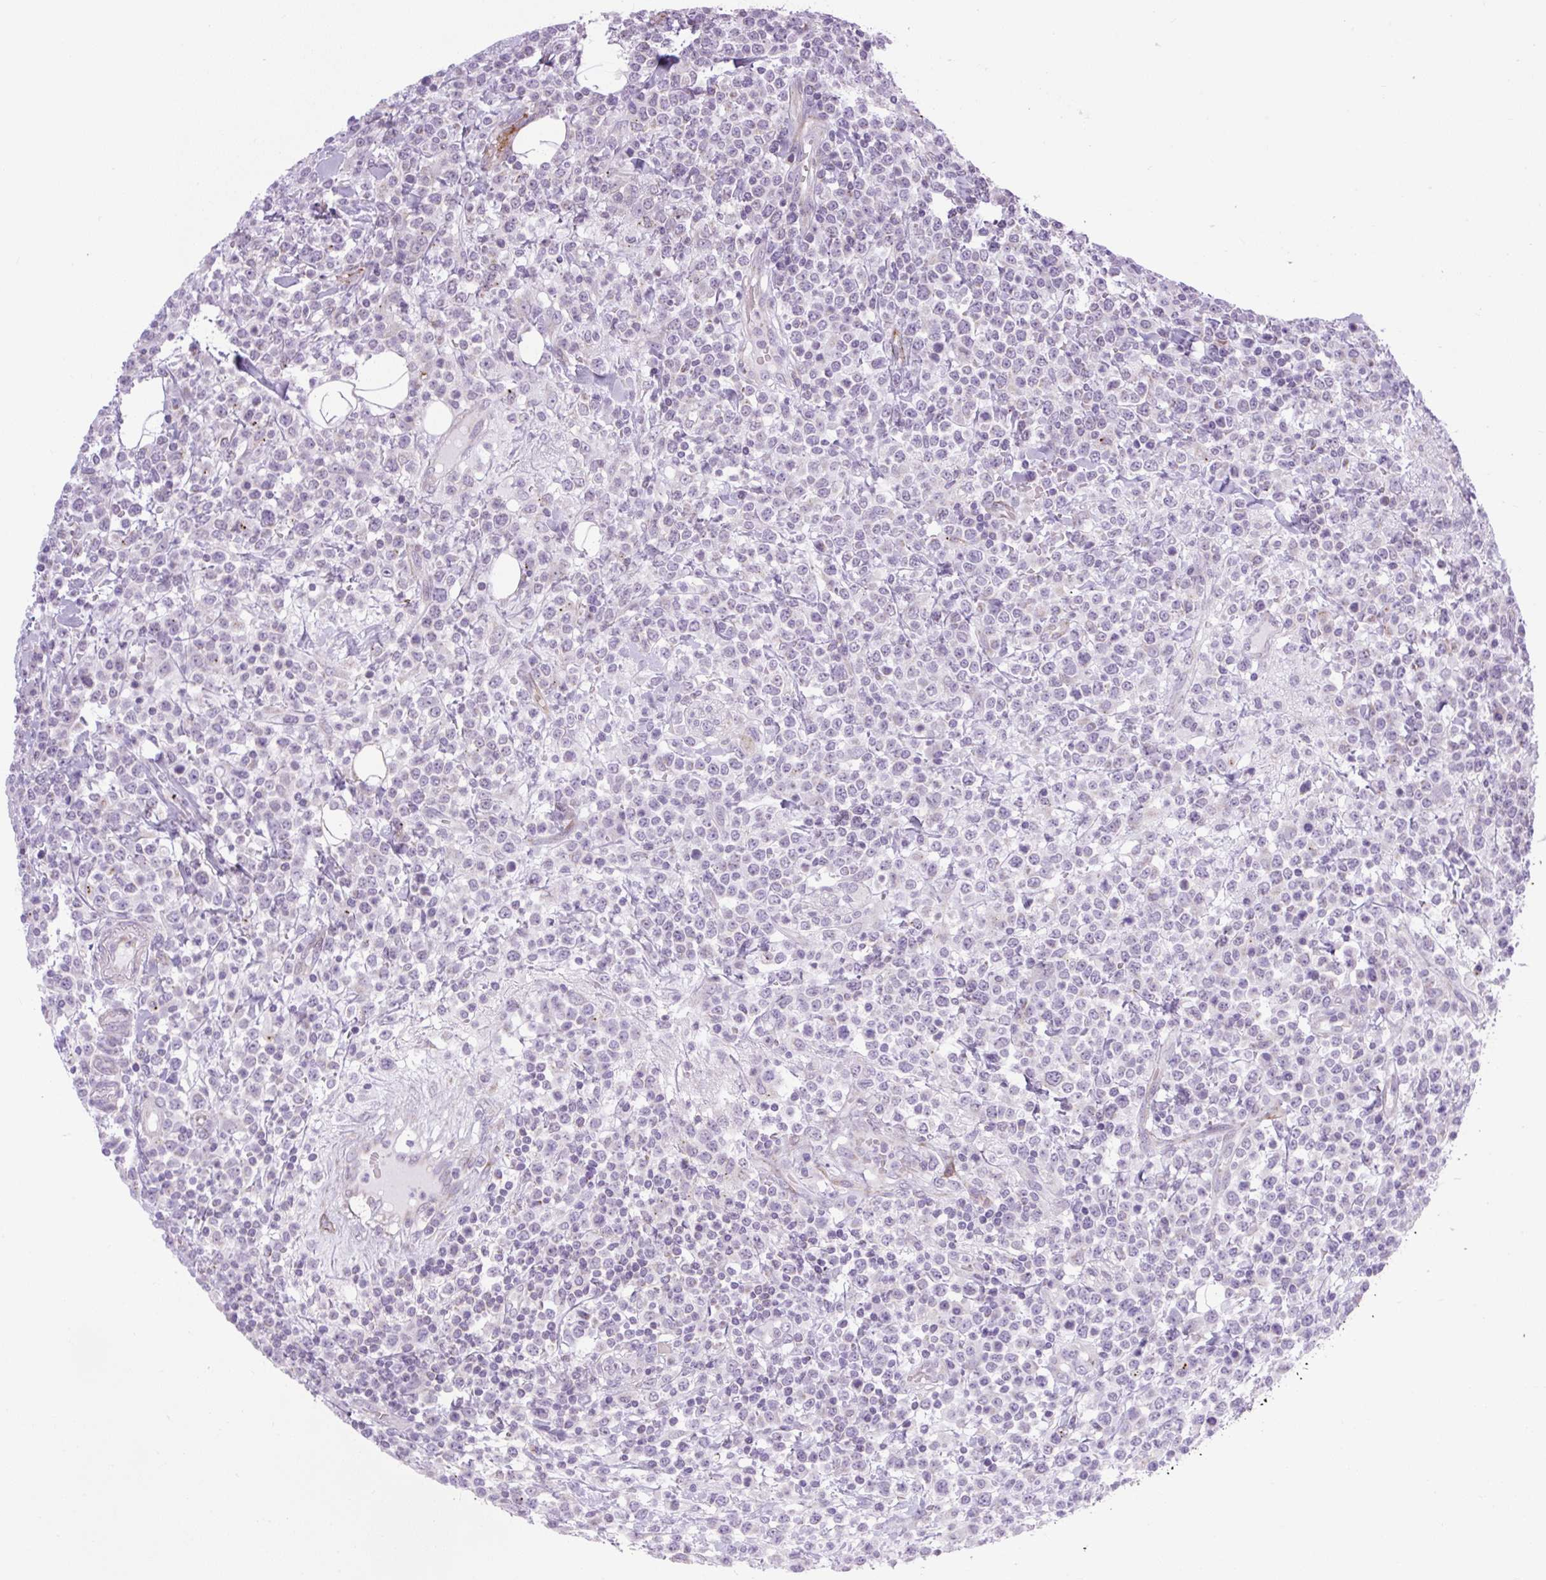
{"staining": {"intensity": "negative", "quantity": "none", "location": "none"}, "tissue": "lymphoma", "cell_type": "Tumor cells", "image_type": "cancer", "snomed": [{"axis": "morphology", "description": "Malignant lymphoma, non-Hodgkin's type, High grade"}, {"axis": "topography", "description": "Colon"}], "caption": "IHC micrograph of human high-grade malignant lymphoma, non-Hodgkin's type stained for a protein (brown), which shows no expression in tumor cells. (DAB (3,3'-diaminobenzidine) immunohistochemistry (IHC), high magnification).", "gene": "RNASE10", "patient": {"sex": "female", "age": 53}}